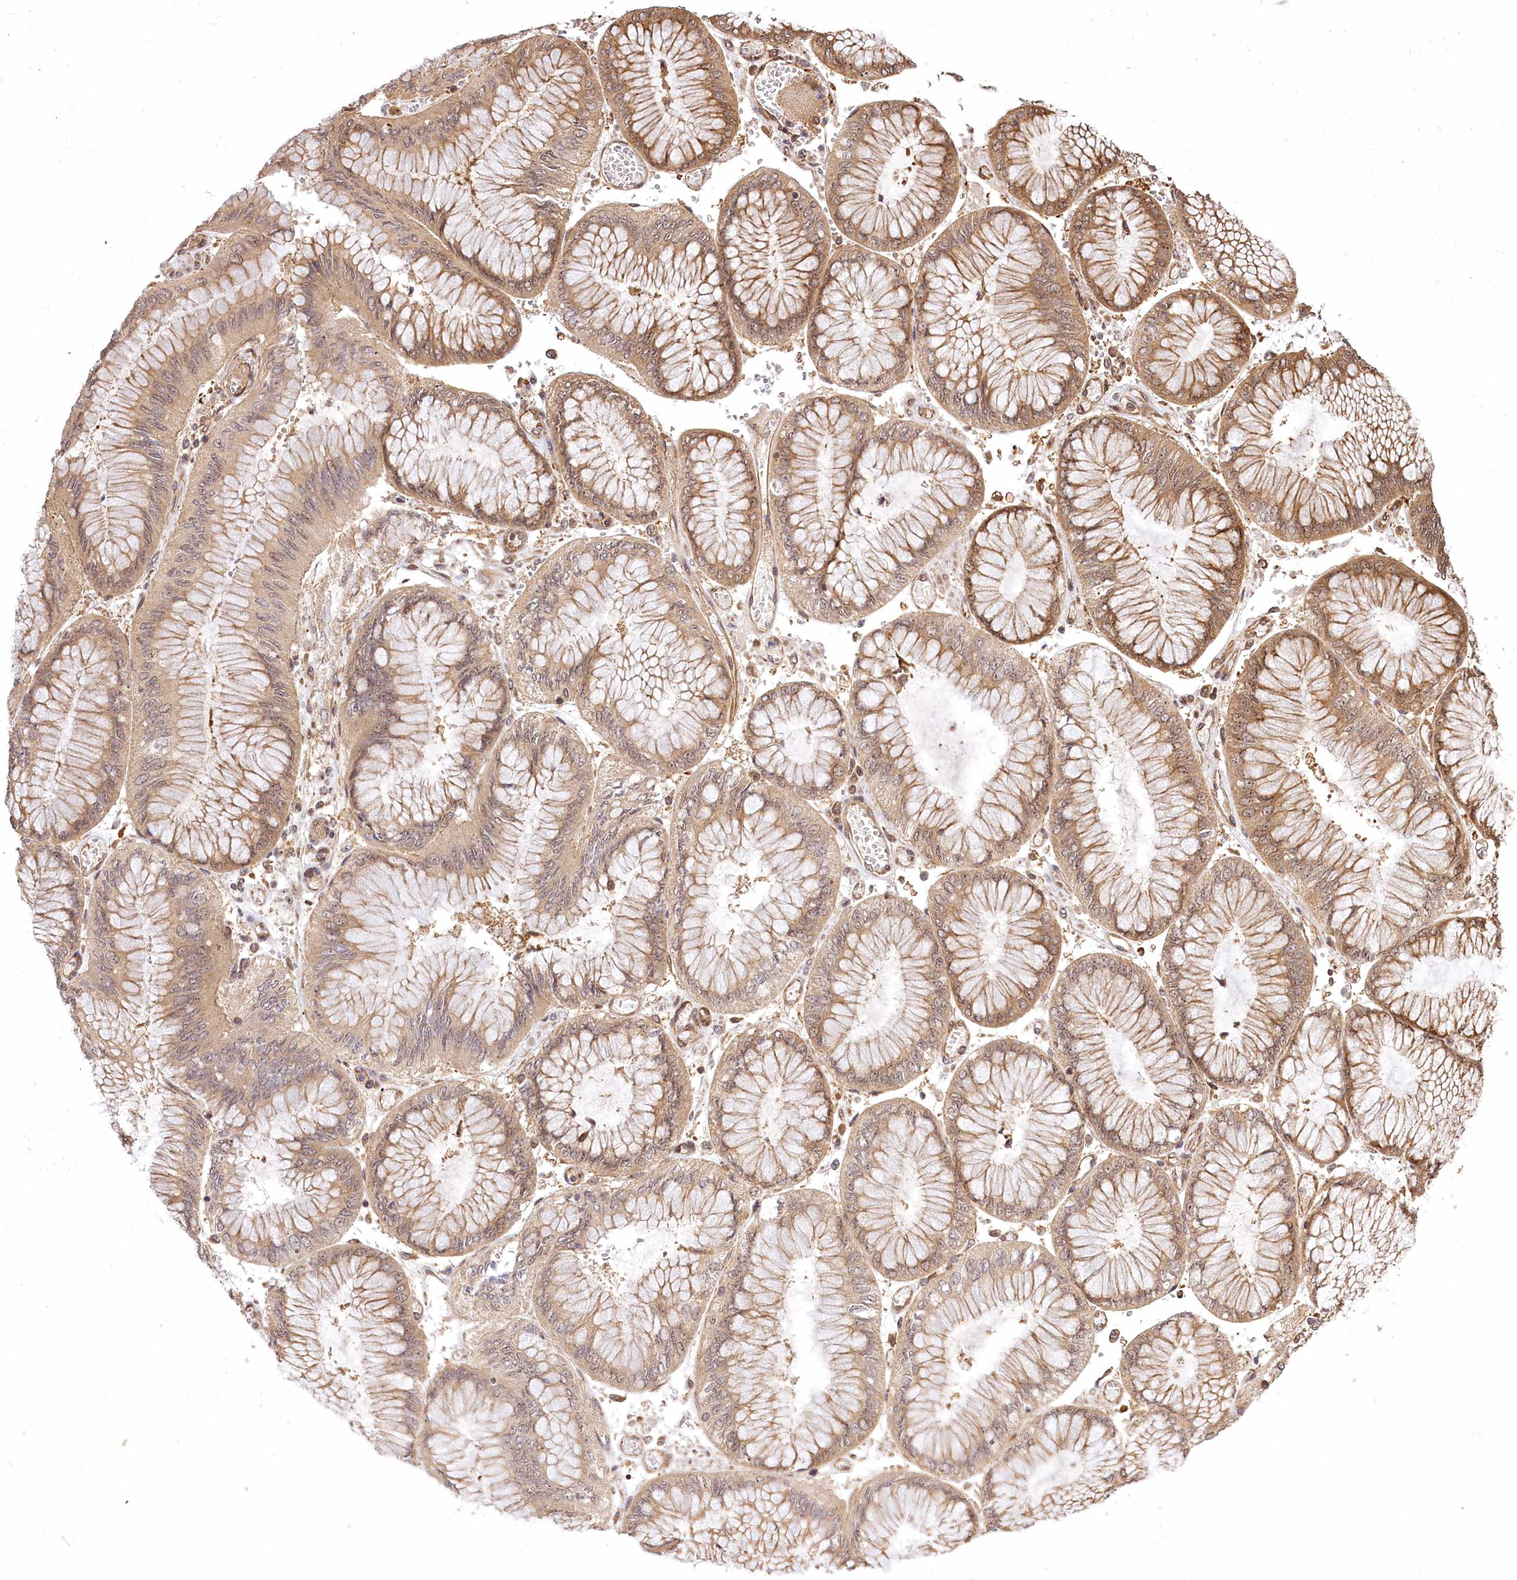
{"staining": {"intensity": "weak", "quantity": ">75%", "location": "cytoplasmic/membranous,nuclear"}, "tissue": "stomach cancer", "cell_type": "Tumor cells", "image_type": "cancer", "snomed": [{"axis": "morphology", "description": "Adenocarcinoma, NOS"}, {"axis": "topography", "description": "Stomach"}], "caption": "There is low levels of weak cytoplasmic/membranous and nuclear staining in tumor cells of adenocarcinoma (stomach), as demonstrated by immunohistochemical staining (brown color).", "gene": "SERGEF", "patient": {"sex": "male", "age": 76}}